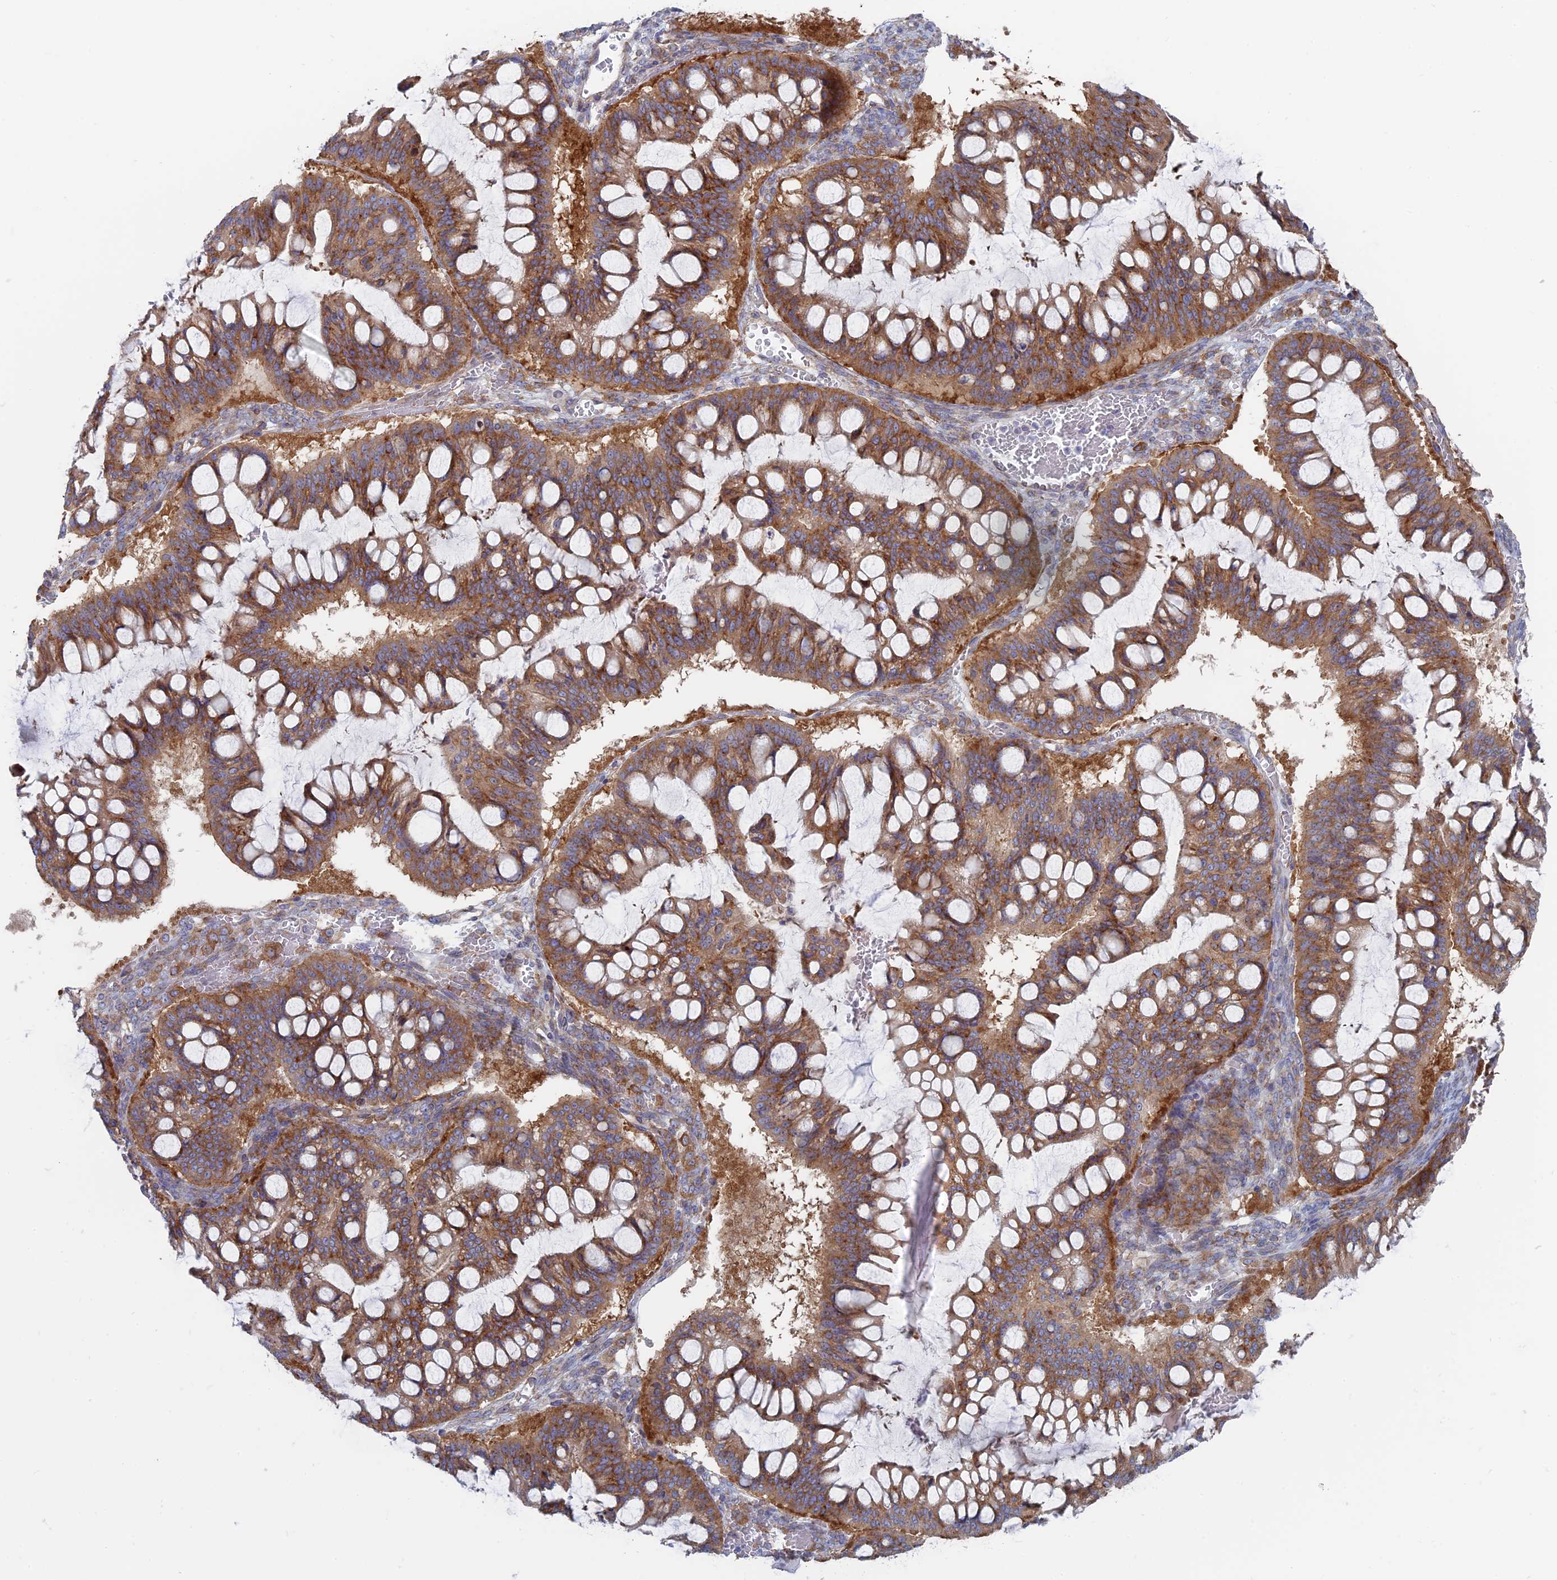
{"staining": {"intensity": "moderate", "quantity": ">75%", "location": "cytoplasmic/membranous"}, "tissue": "ovarian cancer", "cell_type": "Tumor cells", "image_type": "cancer", "snomed": [{"axis": "morphology", "description": "Cystadenocarcinoma, mucinous, NOS"}, {"axis": "topography", "description": "Ovary"}], "caption": "Immunohistochemistry (IHC) histopathology image of human mucinous cystadenocarcinoma (ovarian) stained for a protein (brown), which displays medium levels of moderate cytoplasmic/membranous staining in about >75% of tumor cells.", "gene": "TBC1D30", "patient": {"sex": "female", "age": 73}}